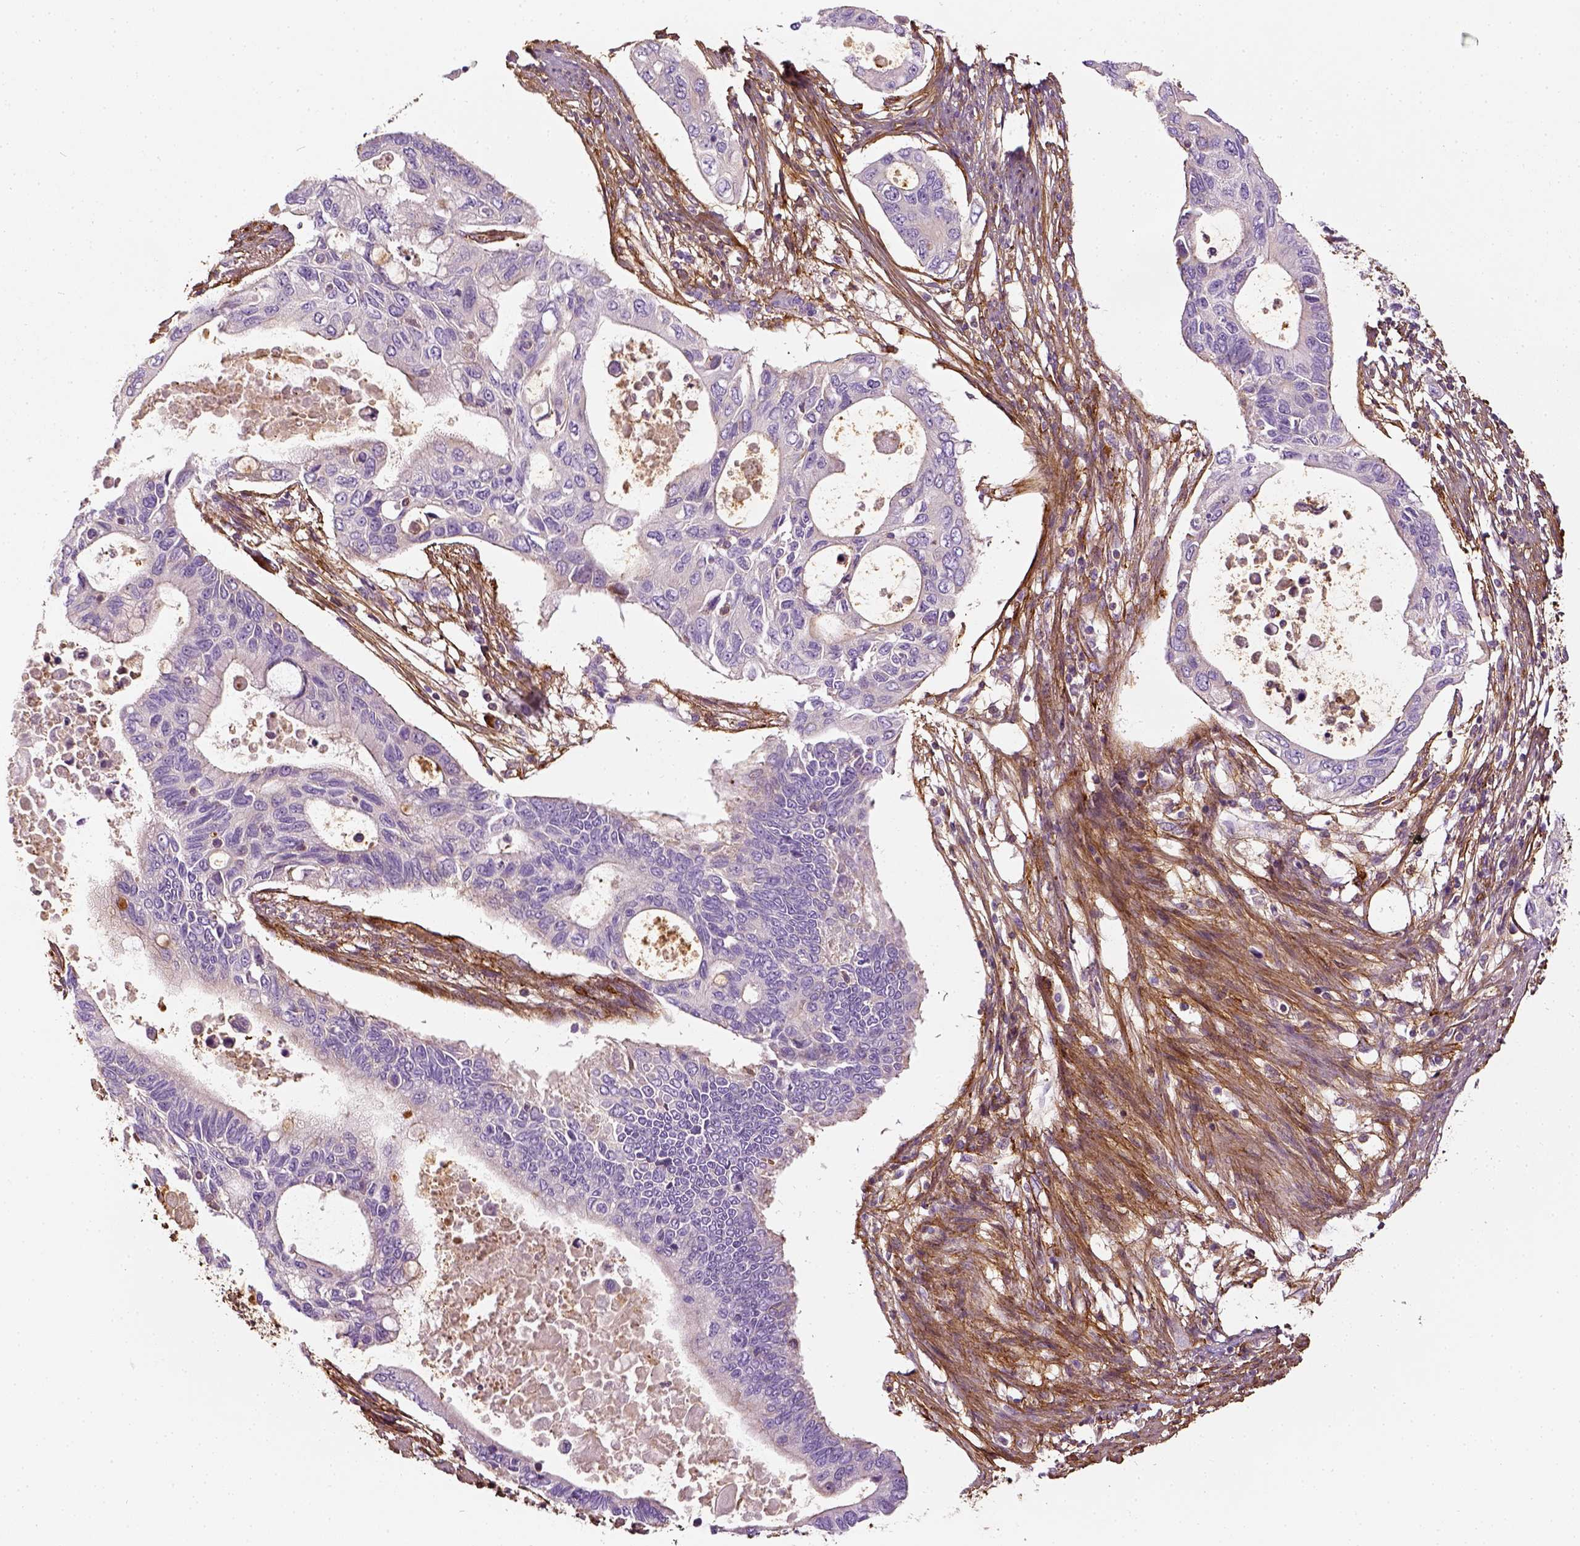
{"staining": {"intensity": "negative", "quantity": "none", "location": "none"}, "tissue": "pancreatic cancer", "cell_type": "Tumor cells", "image_type": "cancer", "snomed": [{"axis": "morphology", "description": "Adenocarcinoma, NOS"}, {"axis": "topography", "description": "Pancreas"}], "caption": "Immunohistochemical staining of pancreatic cancer shows no significant staining in tumor cells. (Immunohistochemistry (ihc), brightfield microscopy, high magnification).", "gene": "COL6A2", "patient": {"sex": "female", "age": 63}}